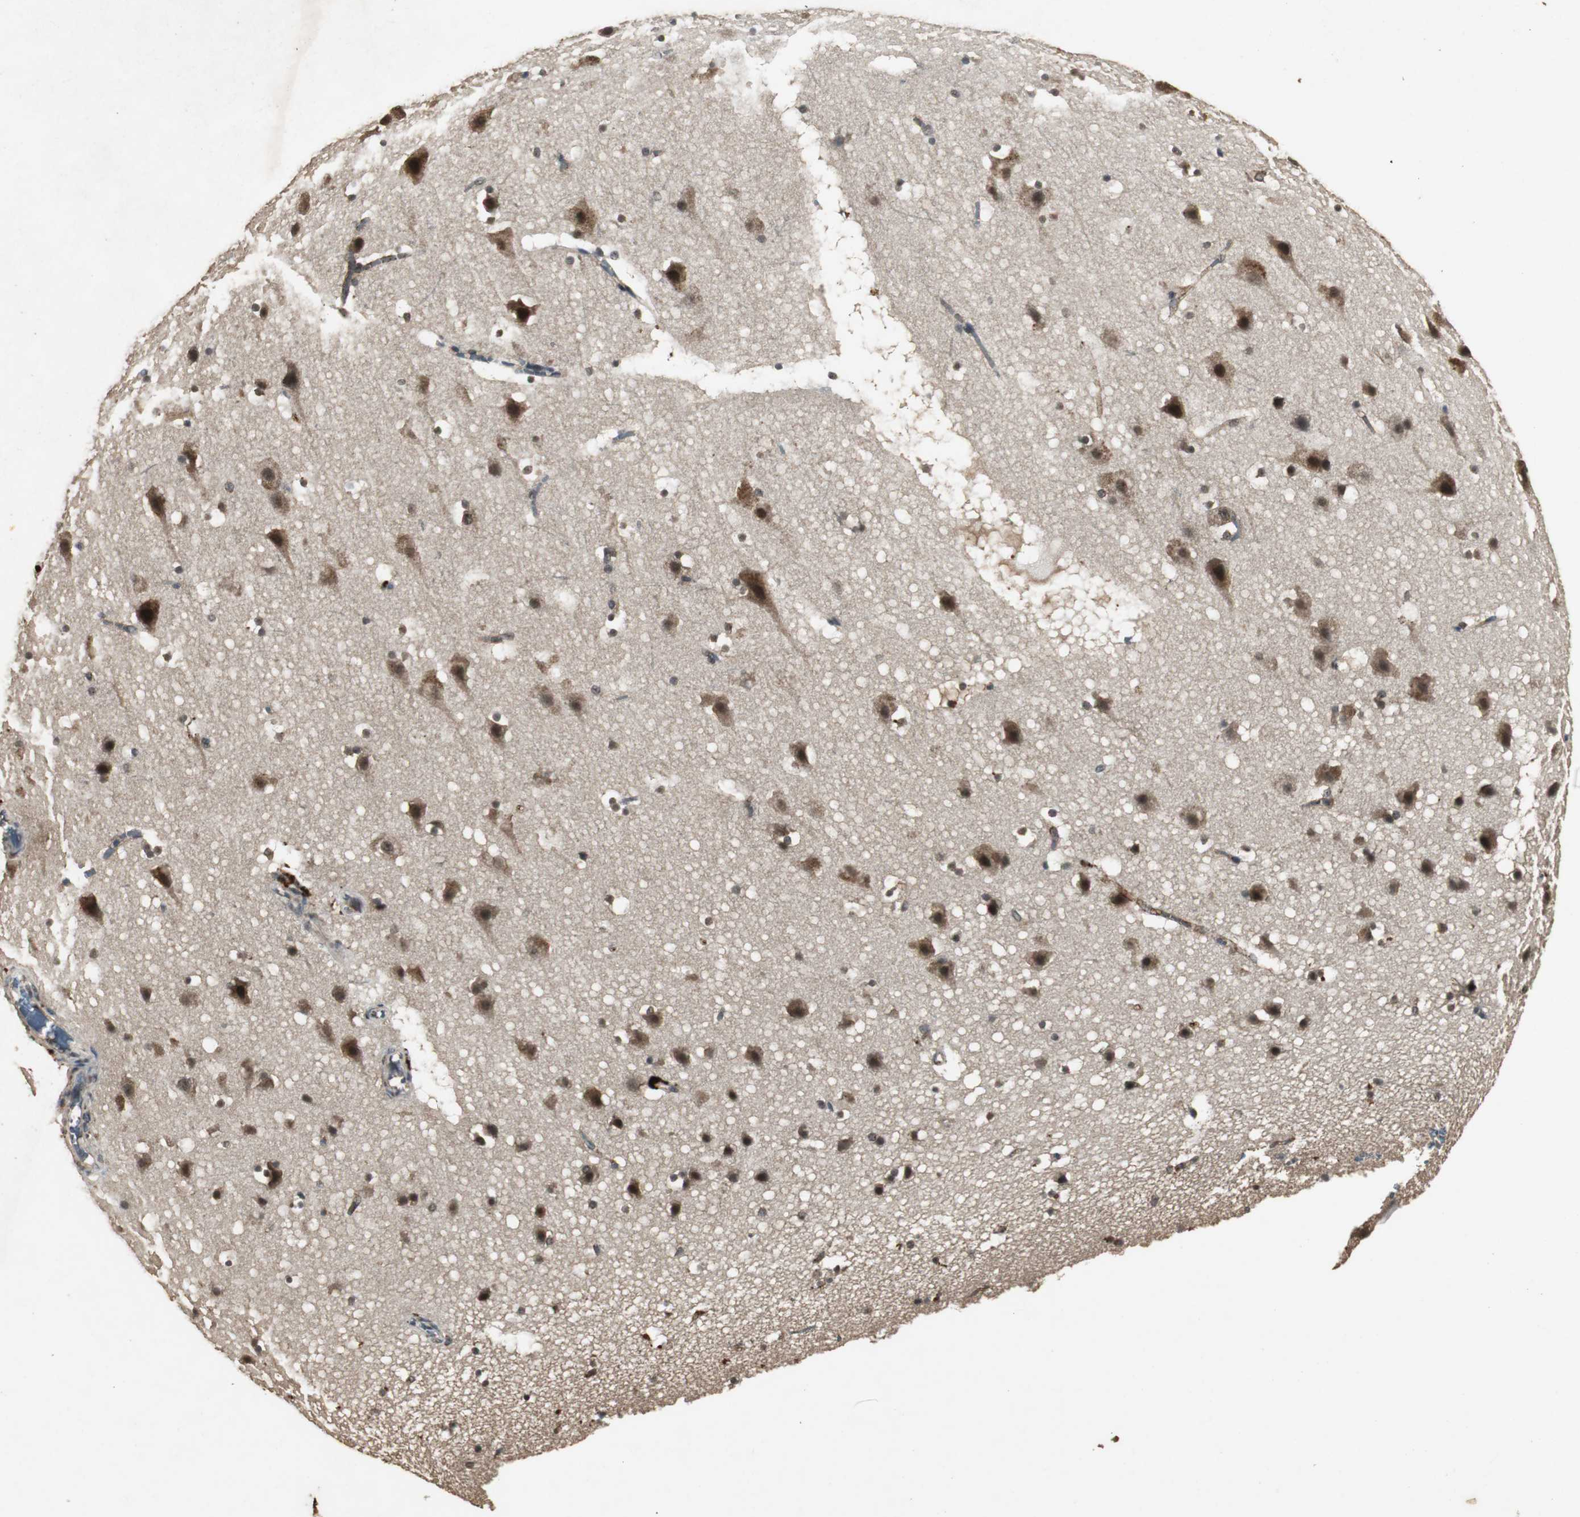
{"staining": {"intensity": "moderate", "quantity": "25%-75%", "location": "cytoplasmic/membranous"}, "tissue": "cerebral cortex", "cell_type": "Endothelial cells", "image_type": "normal", "snomed": [{"axis": "morphology", "description": "Normal tissue, NOS"}, {"axis": "topography", "description": "Cerebral cortex"}], "caption": "IHC (DAB (3,3'-diaminobenzidine)) staining of unremarkable human cerebral cortex displays moderate cytoplasmic/membranous protein positivity in about 25%-75% of endothelial cells.", "gene": "EMX1", "patient": {"sex": "male", "age": 45}}